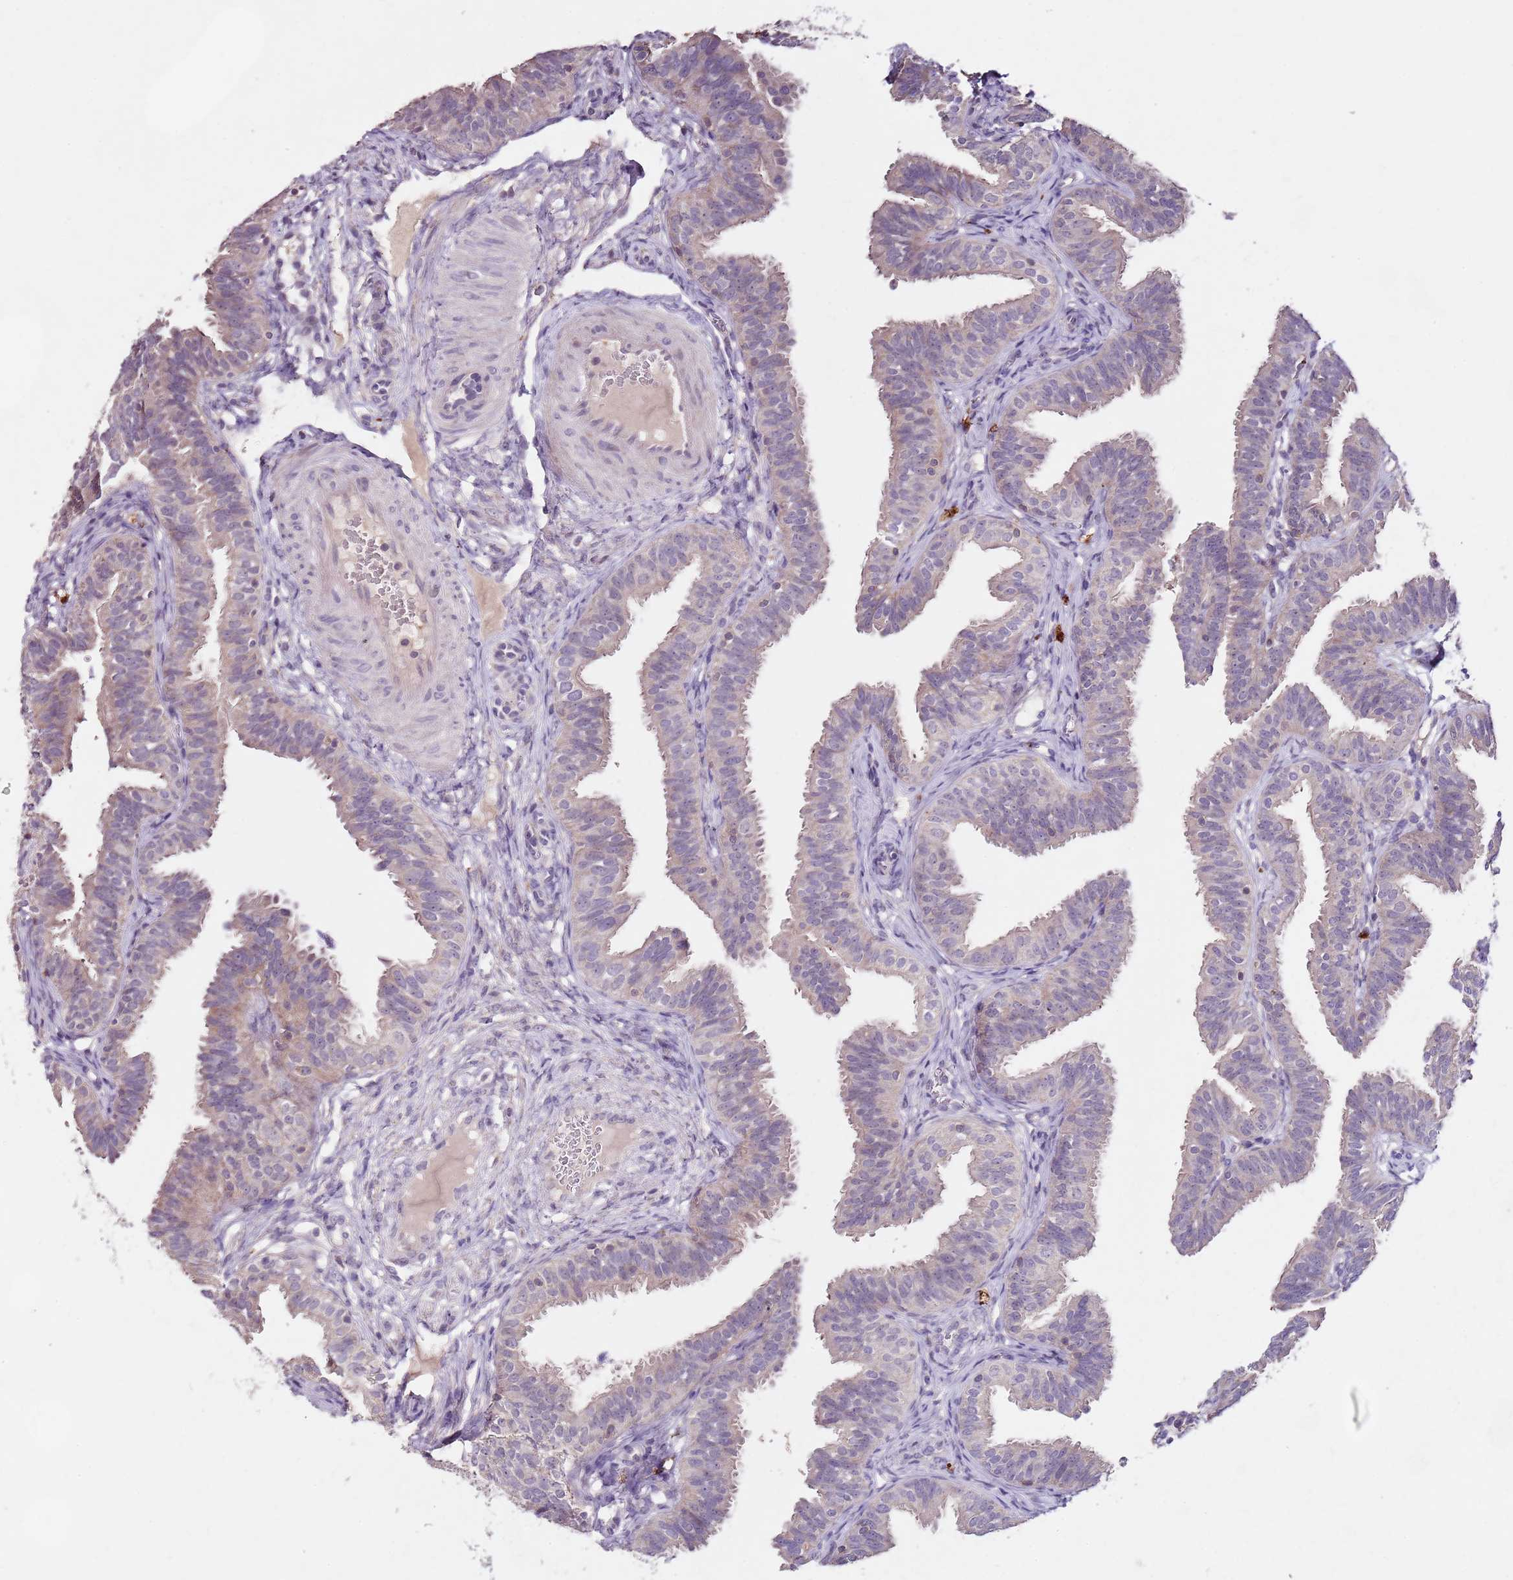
{"staining": {"intensity": "weak", "quantity": "25%-75%", "location": "cytoplasmic/membranous"}, "tissue": "fallopian tube", "cell_type": "Glandular cells", "image_type": "normal", "snomed": [{"axis": "morphology", "description": "Normal tissue, NOS"}, {"axis": "topography", "description": "Fallopian tube"}], "caption": "DAB immunohistochemical staining of normal human fallopian tube shows weak cytoplasmic/membranous protein staining in approximately 25%-75% of glandular cells.", "gene": "NRDE2", "patient": {"sex": "female", "age": 35}}